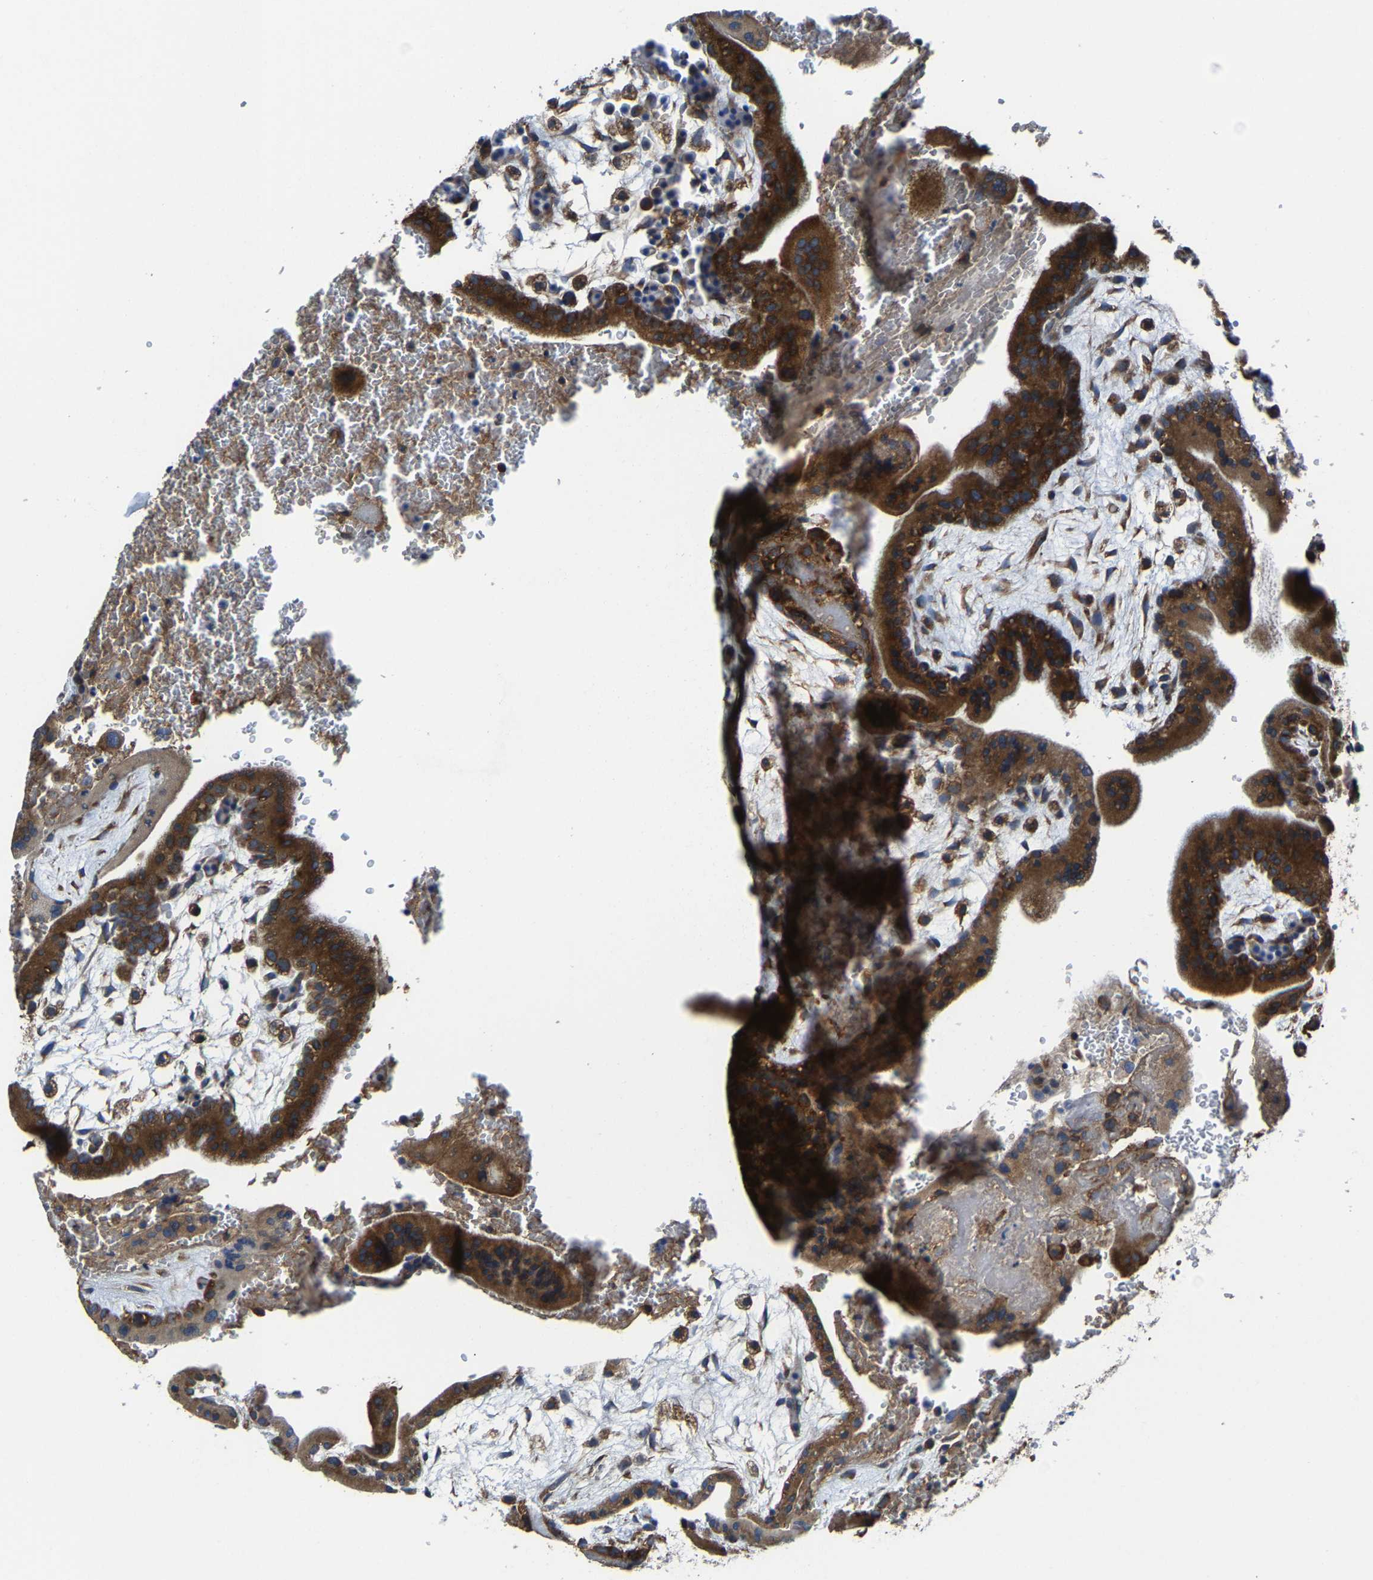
{"staining": {"intensity": "moderate", "quantity": ">75%", "location": "cytoplasmic/membranous"}, "tissue": "placenta", "cell_type": "Decidual cells", "image_type": "normal", "snomed": [{"axis": "morphology", "description": "Normal tissue, NOS"}, {"axis": "topography", "description": "Placenta"}], "caption": "A medium amount of moderate cytoplasmic/membranous positivity is seen in about >75% of decidual cells in normal placenta. The protein of interest is stained brown, and the nuclei are stained in blue (DAB IHC with brightfield microscopy, high magnification).", "gene": "G3BP2", "patient": {"sex": "female", "age": 35}}